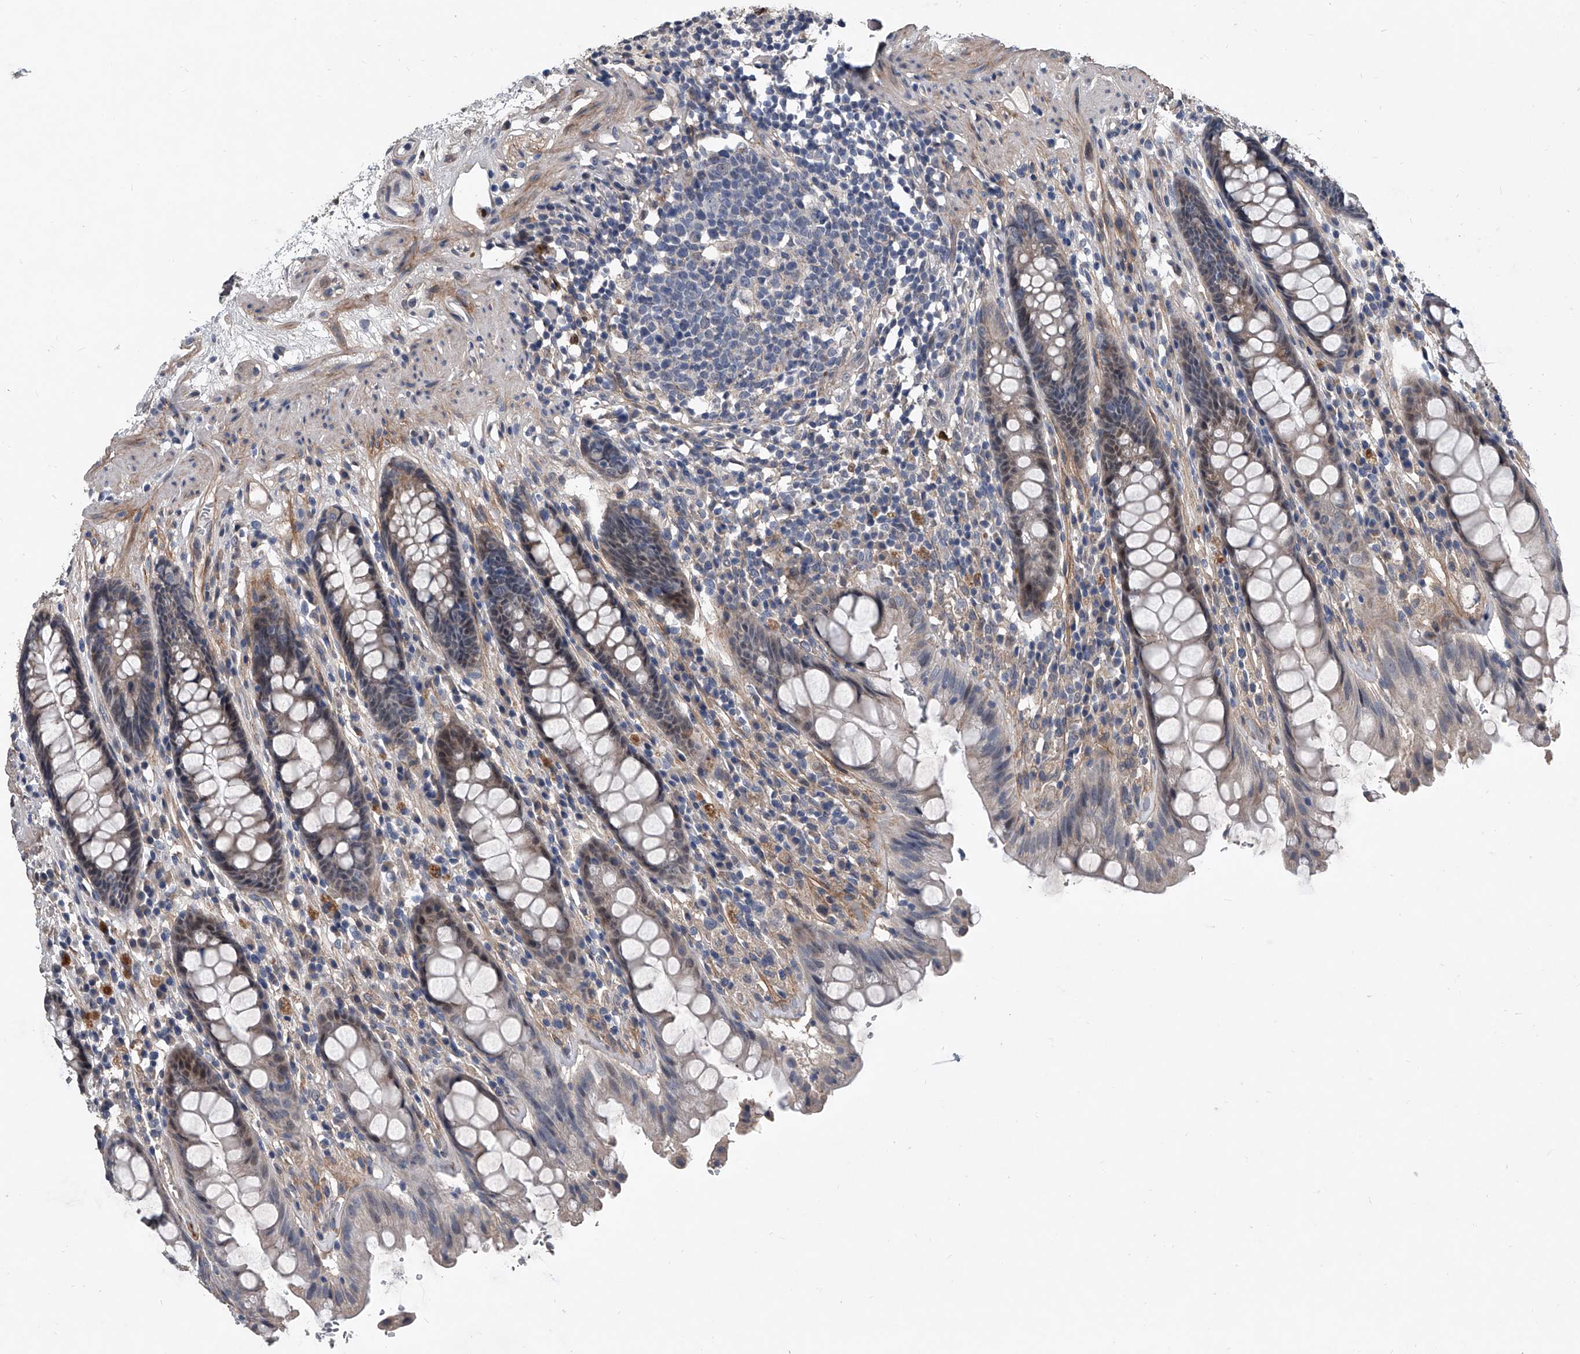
{"staining": {"intensity": "weak", "quantity": "<25%", "location": "nuclear"}, "tissue": "rectum", "cell_type": "Glandular cells", "image_type": "normal", "snomed": [{"axis": "morphology", "description": "Normal tissue, NOS"}, {"axis": "topography", "description": "Rectum"}], "caption": "Immunohistochemical staining of unremarkable human rectum exhibits no significant expression in glandular cells. (DAB IHC visualized using brightfield microscopy, high magnification).", "gene": "PHACTR1", "patient": {"sex": "male", "age": 64}}